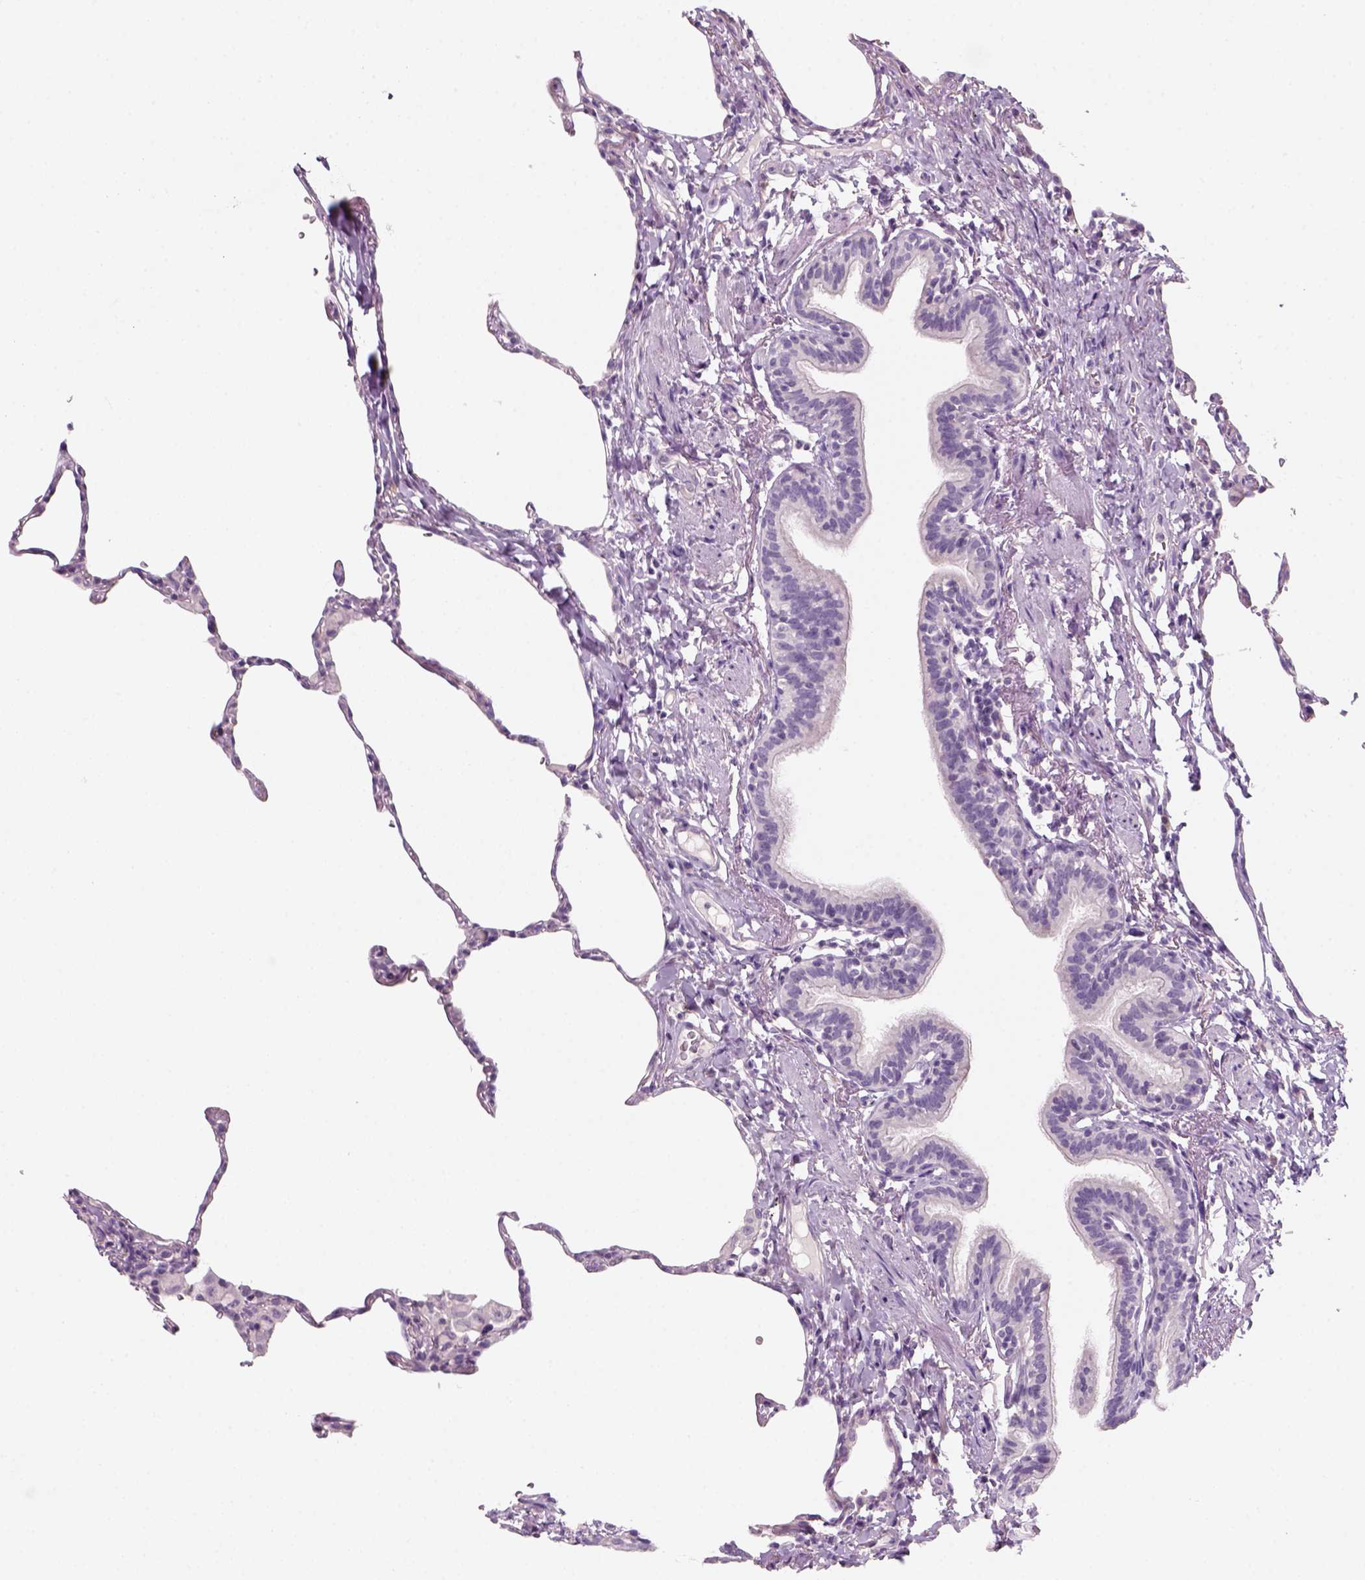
{"staining": {"intensity": "negative", "quantity": "none", "location": "none"}, "tissue": "lung", "cell_type": "Alveolar cells", "image_type": "normal", "snomed": [{"axis": "morphology", "description": "Normal tissue, NOS"}, {"axis": "topography", "description": "Lung"}], "caption": "IHC histopathology image of benign lung: lung stained with DAB reveals no significant protein expression in alveolar cells.", "gene": "KRT25", "patient": {"sex": "female", "age": 57}}